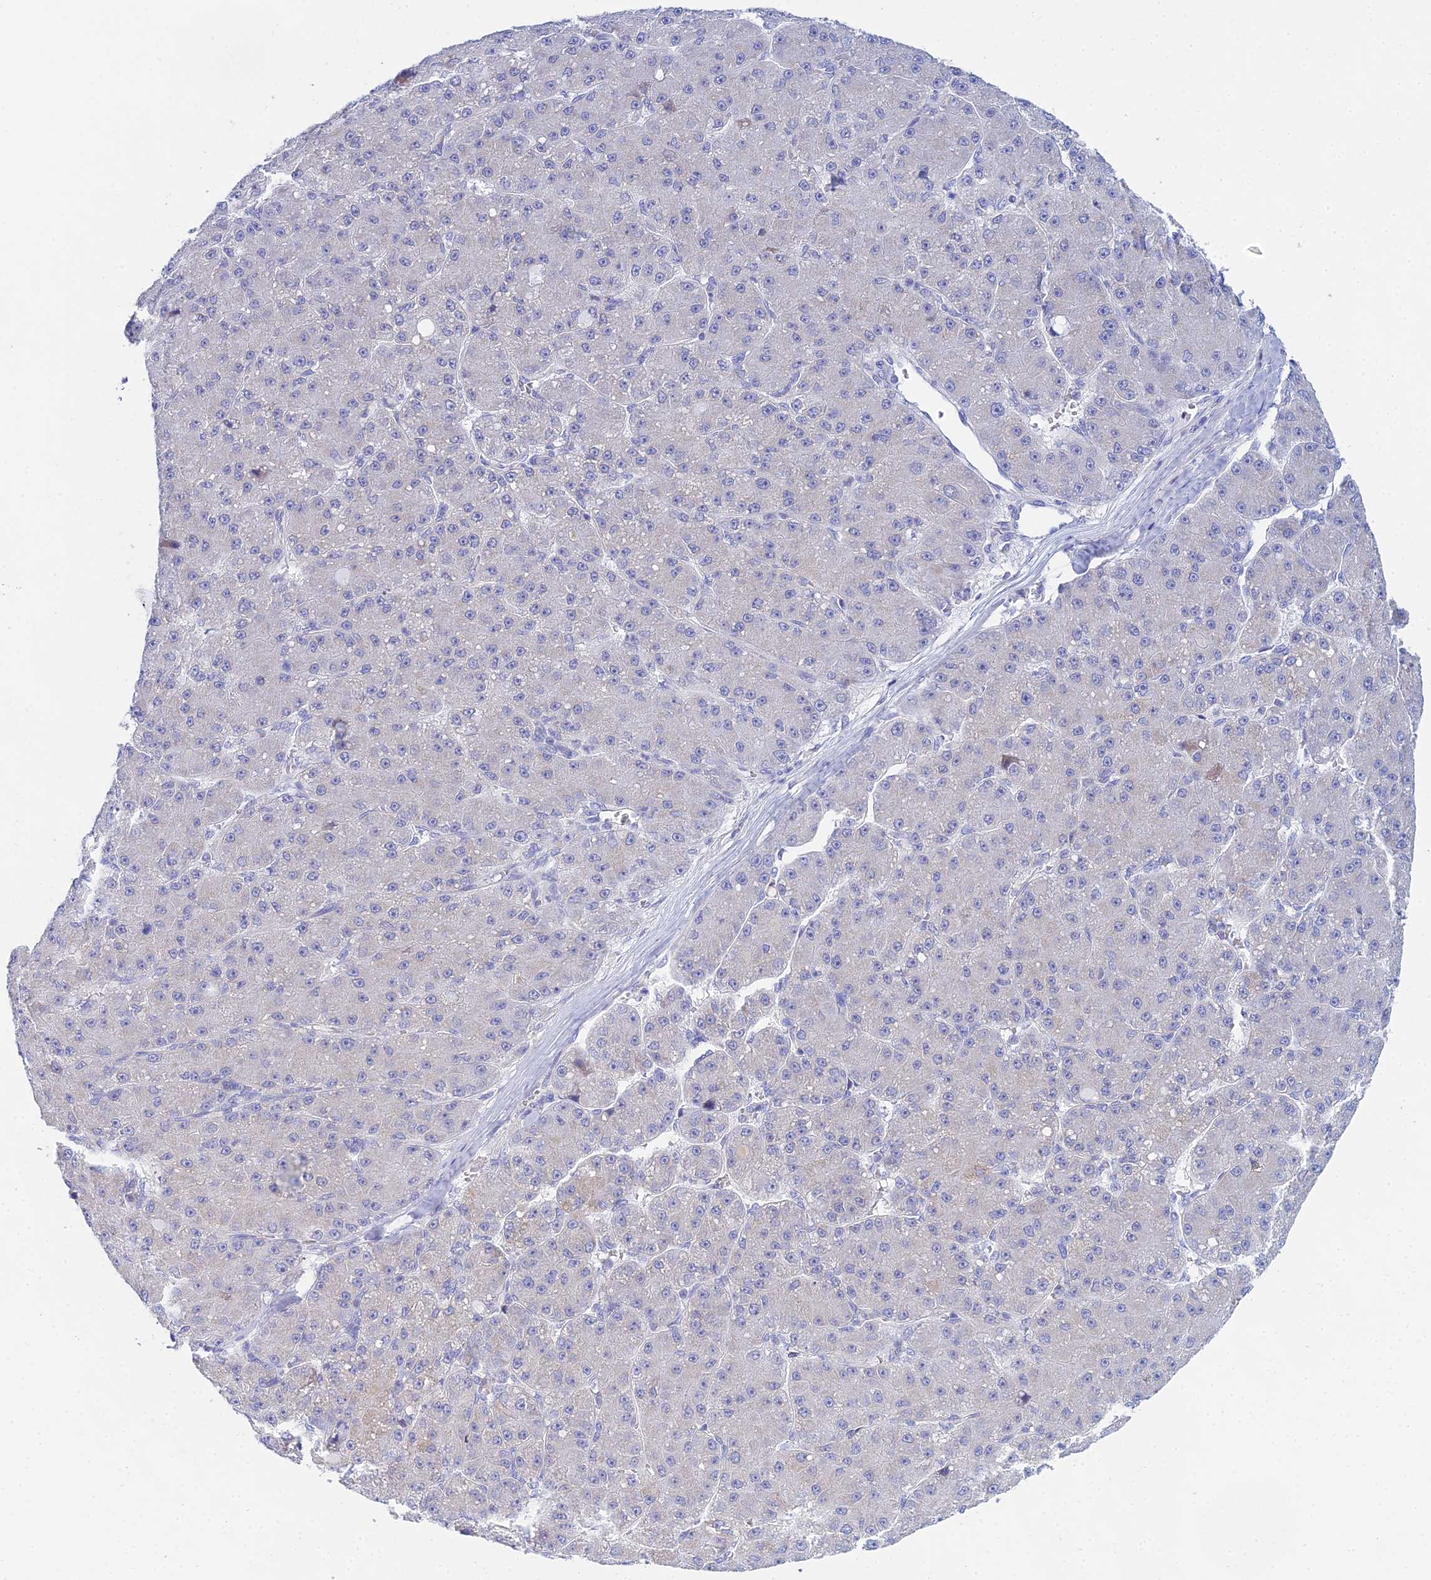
{"staining": {"intensity": "negative", "quantity": "none", "location": "none"}, "tissue": "liver cancer", "cell_type": "Tumor cells", "image_type": "cancer", "snomed": [{"axis": "morphology", "description": "Carcinoma, Hepatocellular, NOS"}, {"axis": "topography", "description": "Liver"}], "caption": "Micrograph shows no significant protein expression in tumor cells of liver cancer (hepatocellular carcinoma).", "gene": "PRR13", "patient": {"sex": "male", "age": 67}}